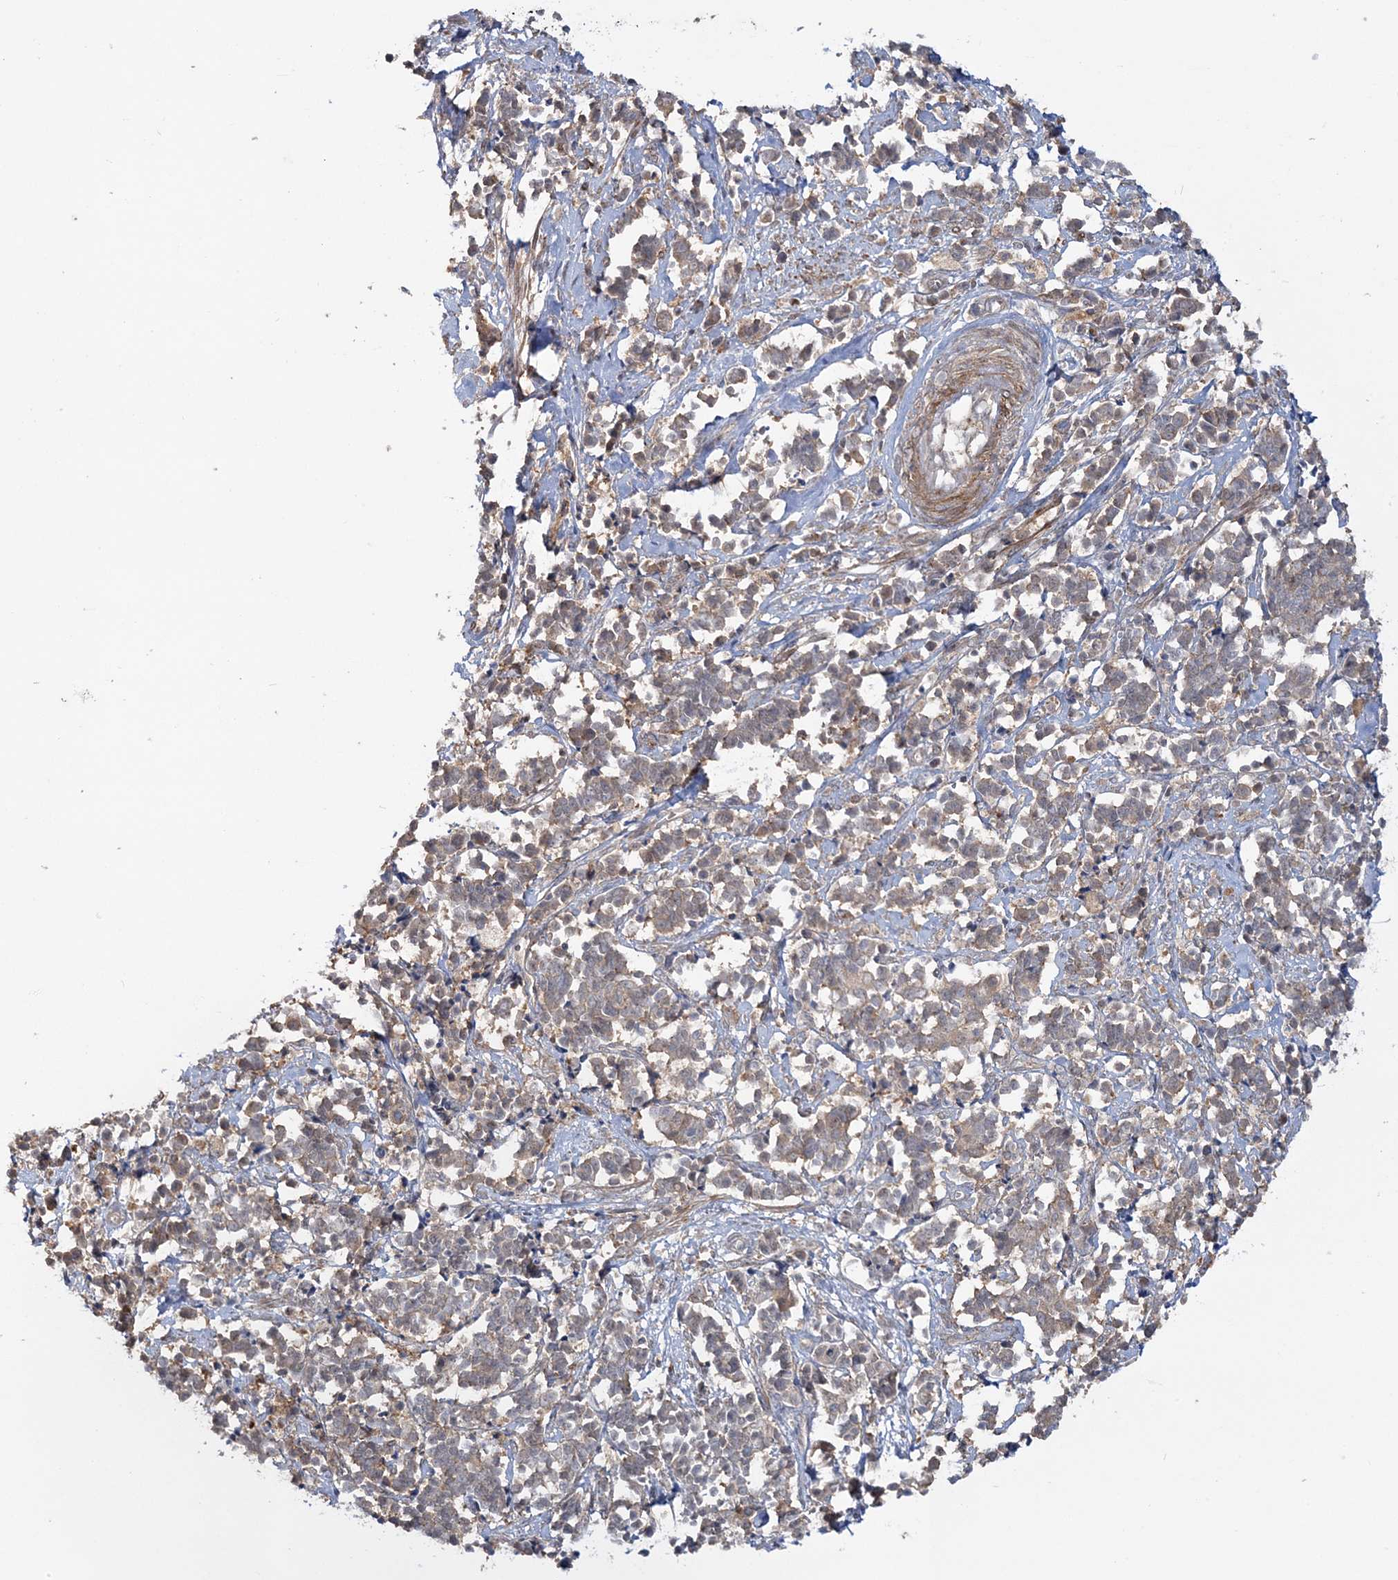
{"staining": {"intensity": "weak", "quantity": "<25%", "location": "cytoplasmic/membranous"}, "tissue": "cervical cancer", "cell_type": "Tumor cells", "image_type": "cancer", "snomed": [{"axis": "morphology", "description": "Normal tissue, NOS"}, {"axis": "morphology", "description": "Squamous cell carcinoma, NOS"}, {"axis": "topography", "description": "Cervix"}], "caption": "Immunohistochemical staining of cervical cancer displays no significant positivity in tumor cells.", "gene": "MOCS2", "patient": {"sex": "female", "age": 35}}